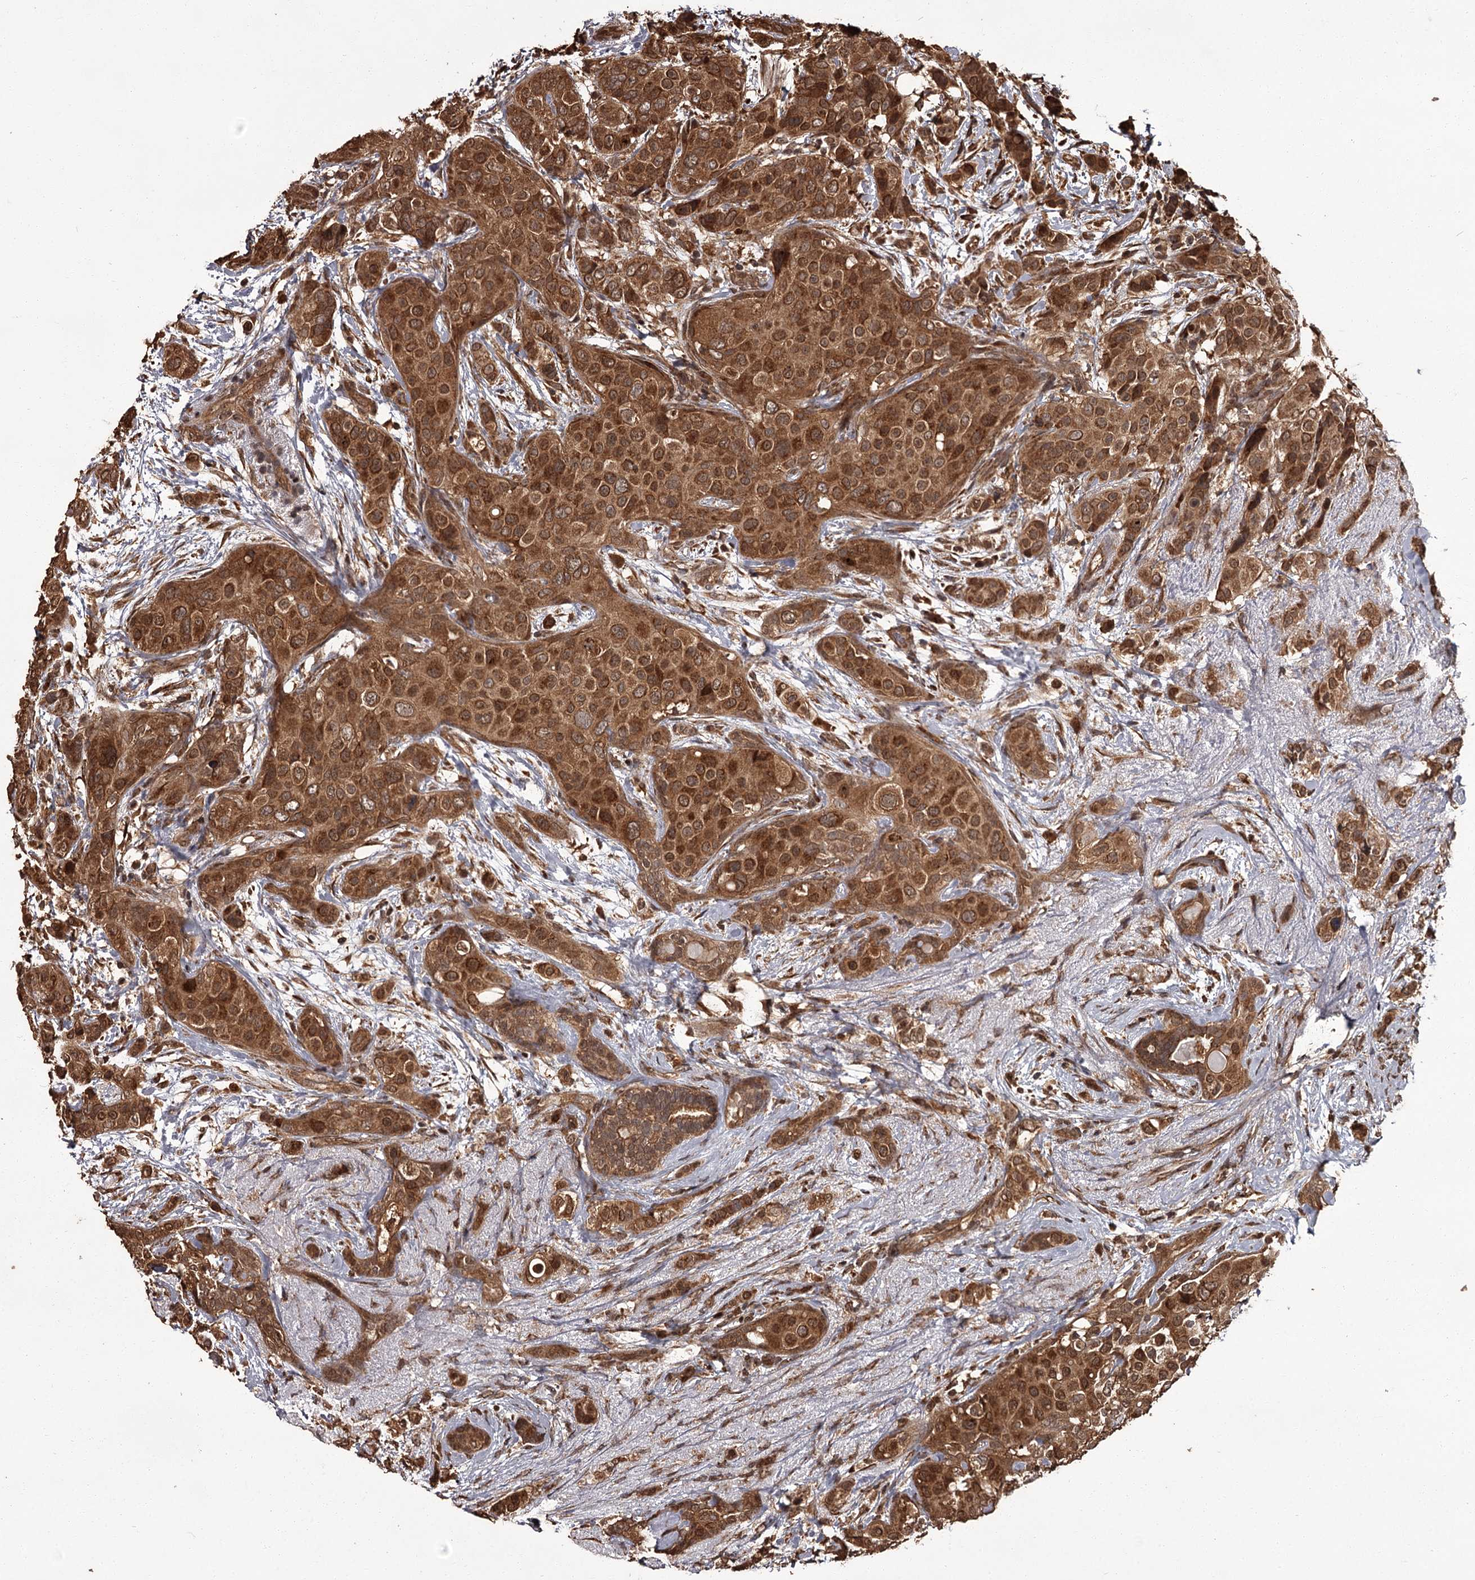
{"staining": {"intensity": "strong", "quantity": ">75%", "location": "cytoplasmic/membranous"}, "tissue": "breast cancer", "cell_type": "Tumor cells", "image_type": "cancer", "snomed": [{"axis": "morphology", "description": "Lobular carcinoma"}, {"axis": "topography", "description": "Breast"}], "caption": "A high amount of strong cytoplasmic/membranous staining is seen in about >75% of tumor cells in breast lobular carcinoma tissue.", "gene": "NPRL2", "patient": {"sex": "female", "age": 51}}